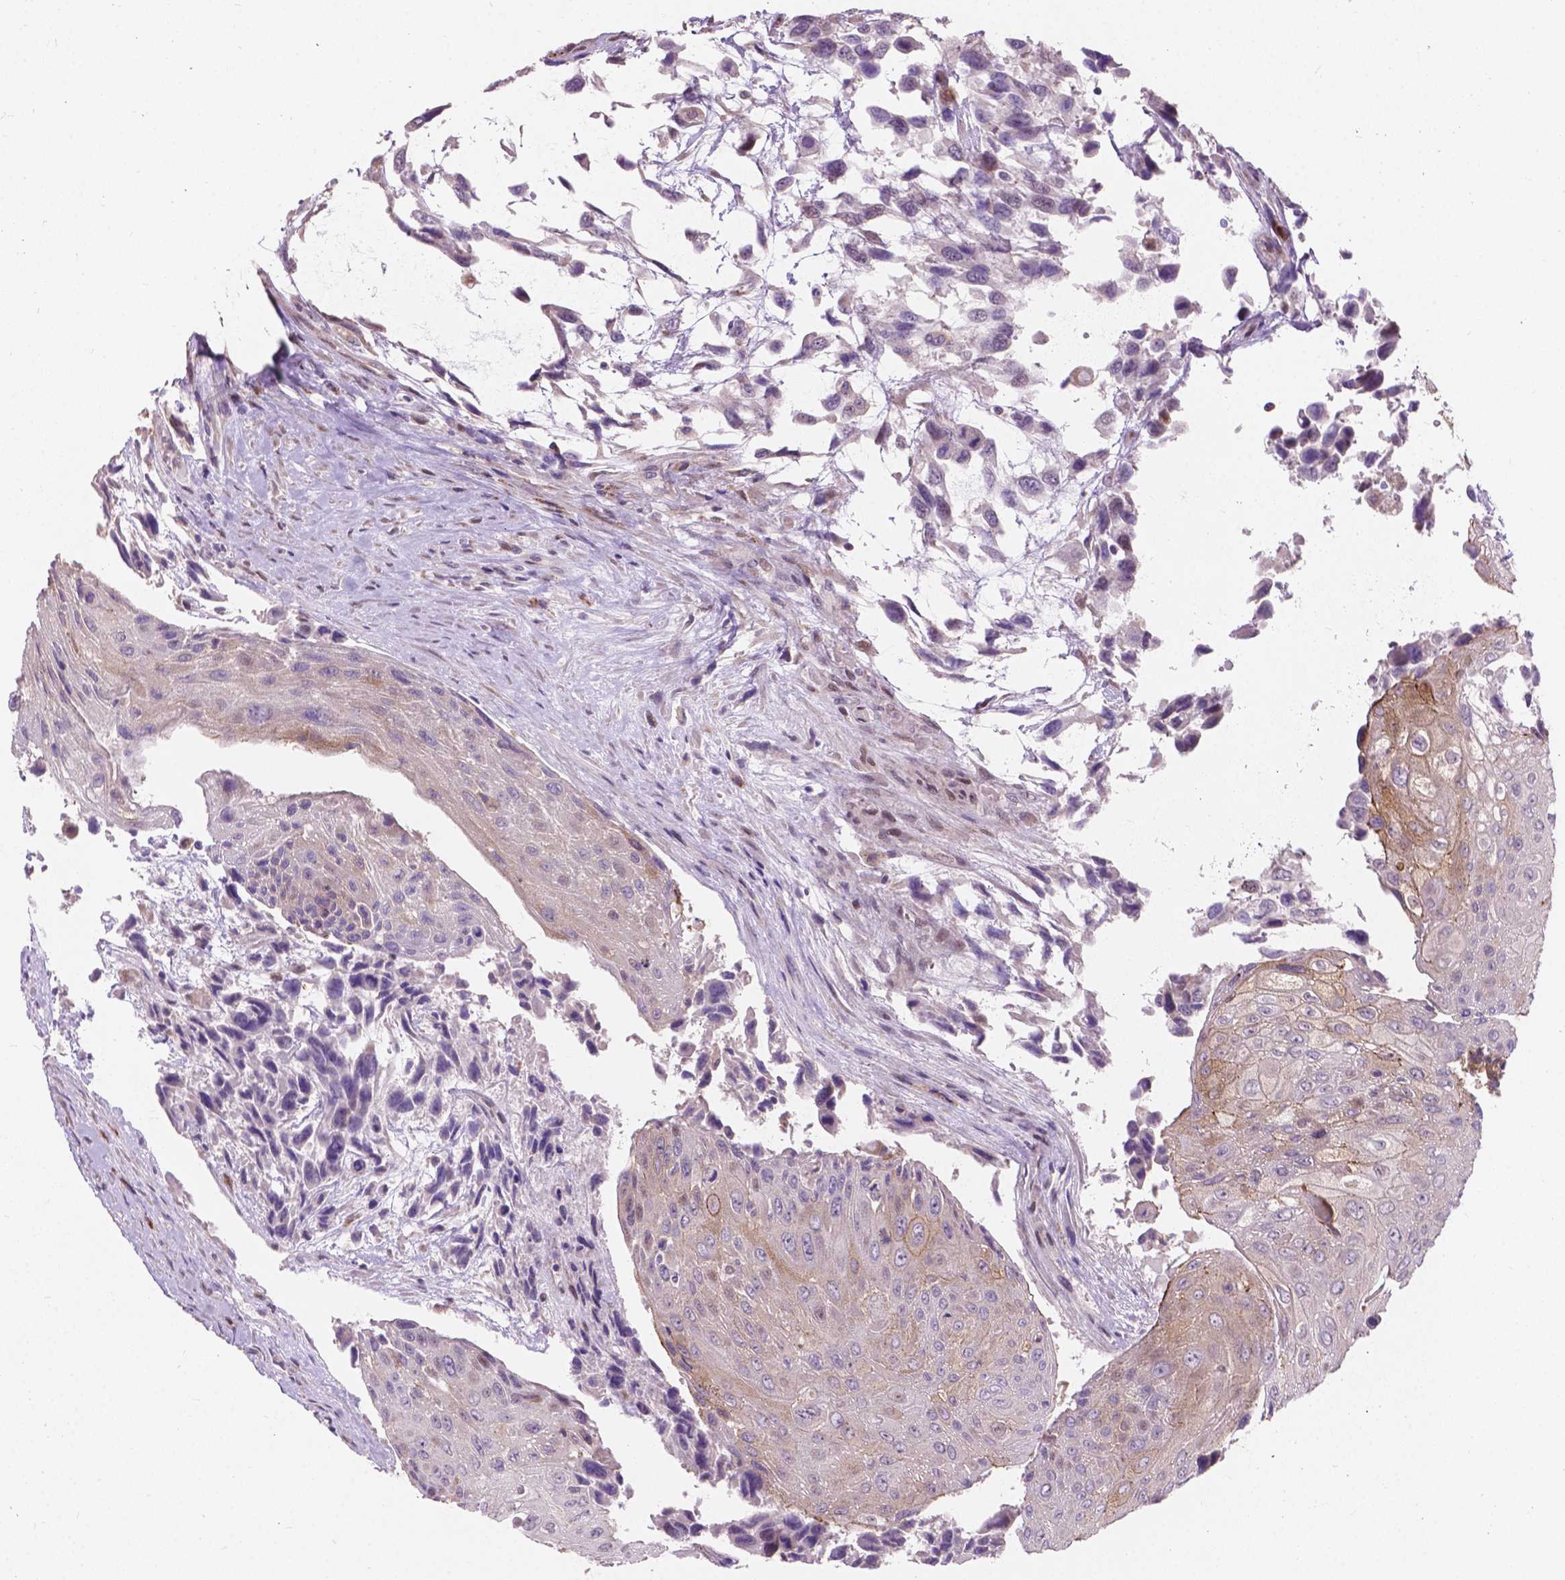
{"staining": {"intensity": "weak", "quantity": "<25%", "location": "cytoplasmic/membranous"}, "tissue": "urothelial cancer", "cell_type": "Tumor cells", "image_type": "cancer", "snomed": [{"axis": "morphology", "description": "Urothelial carcinoma, High grade"}, {"axis": "topography", "description": "Urinary bladder"}], "caption": "This is an immunohistochemistry (IHC) histopathology image of high-grade urothelial carcinoma. There is no positivity in tumor cells.", "gene": "MYH14", "patient": {"sex": "female", "age": 70}}